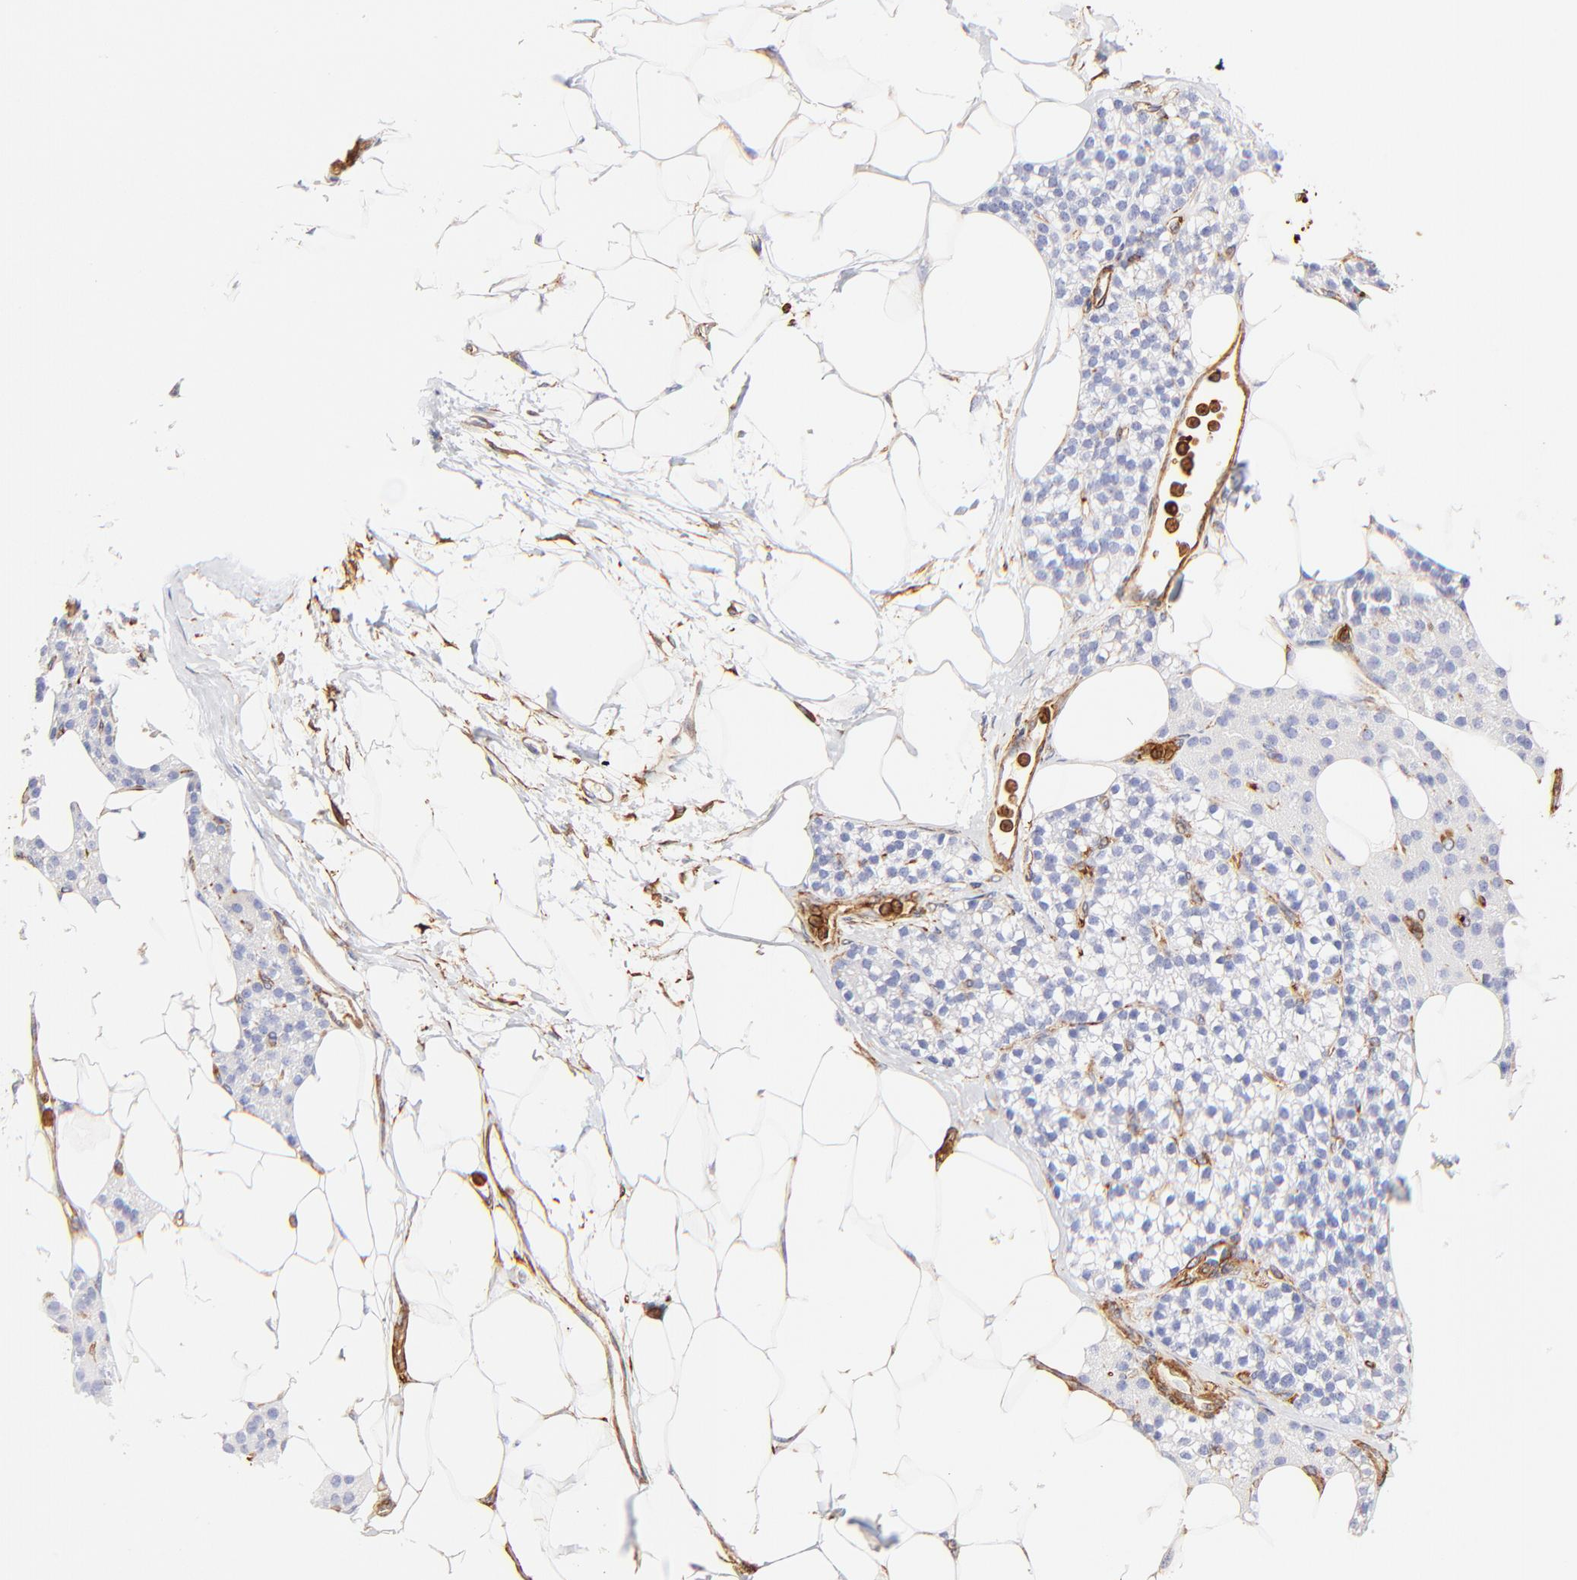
{"staining": {"intensity": "negative", "quantity": "none", "location": "none"}, "tissue": "skeletal muscle", "cell_type": "Myocytes", "image_type": "normal", "snomed": [{"axis": "morphology", "description": "Normal tissue, NOS"}, {"axis": "topography", "description": "Skeletal muscle"}, {"axis": "topography", "description": "Parathyroid gland"}], "caption": "Immunohistochemistry (IHC) of benign skeletal muscle exhibits no positivity in myocytes. (Stains: DAB (3,3'-diaminobenzidine) immunohistochemistry with hematoxylin counter stain, Microscopy: brightfield microscopy at high magnification).", "gene": "FLNA", "patient": {"sex": "female", "age": 37}}